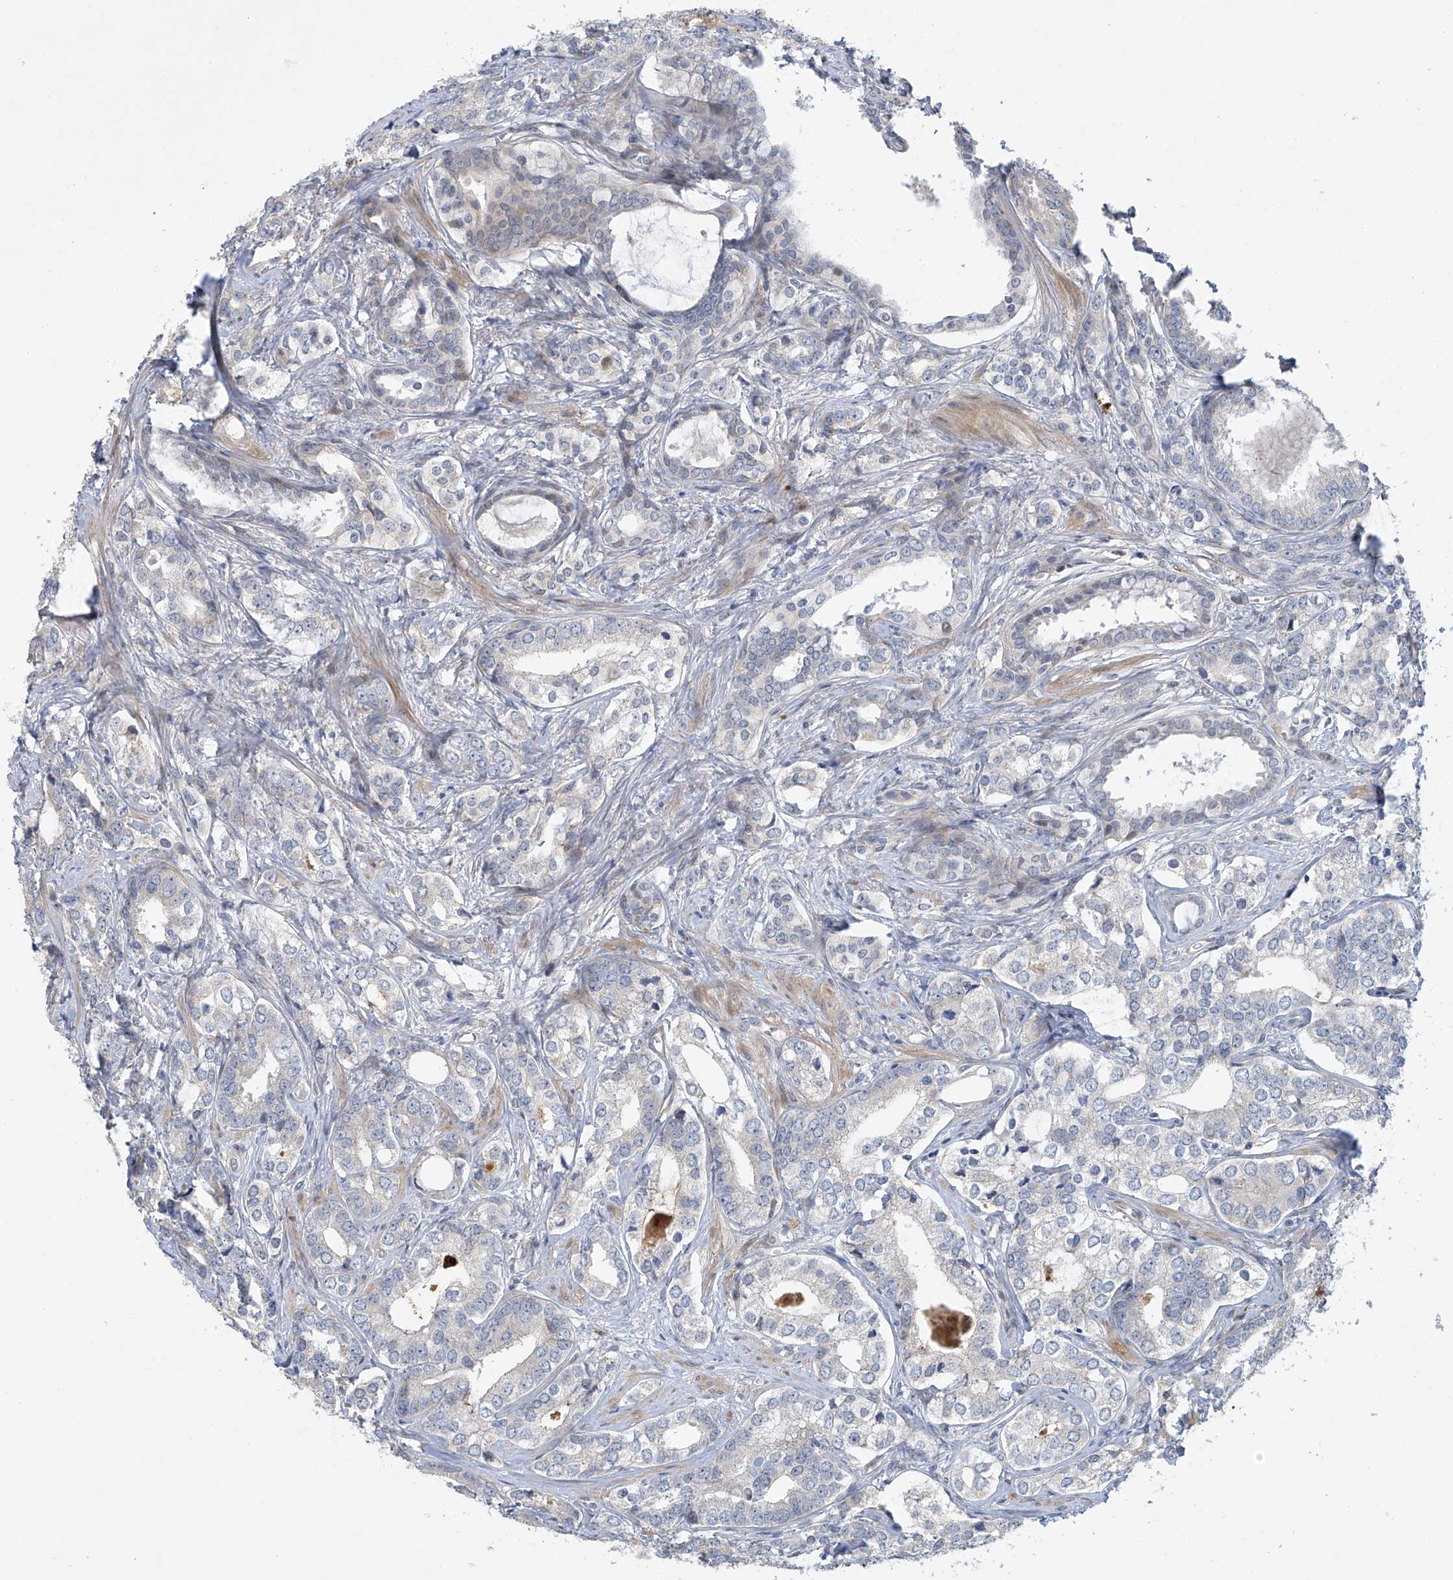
{"staining": {"intensity": "negative", "quantity": "none", "location": "none"}, "tissue": "prostate cancer", "cell_type": "Tumor cells", "image_type": "cancer", "snomed": [{"axis": "morphology", "description": "Adenocarcinoma, High grade"}, {"axis": "topography", "description": "Prostate"}], "caption": "Tumor cells are negative for protein expression in human prostate high-grade adenocarcinoma.", "gene": "ZNF641", "patient": {"sex": "male", "age": 62}}